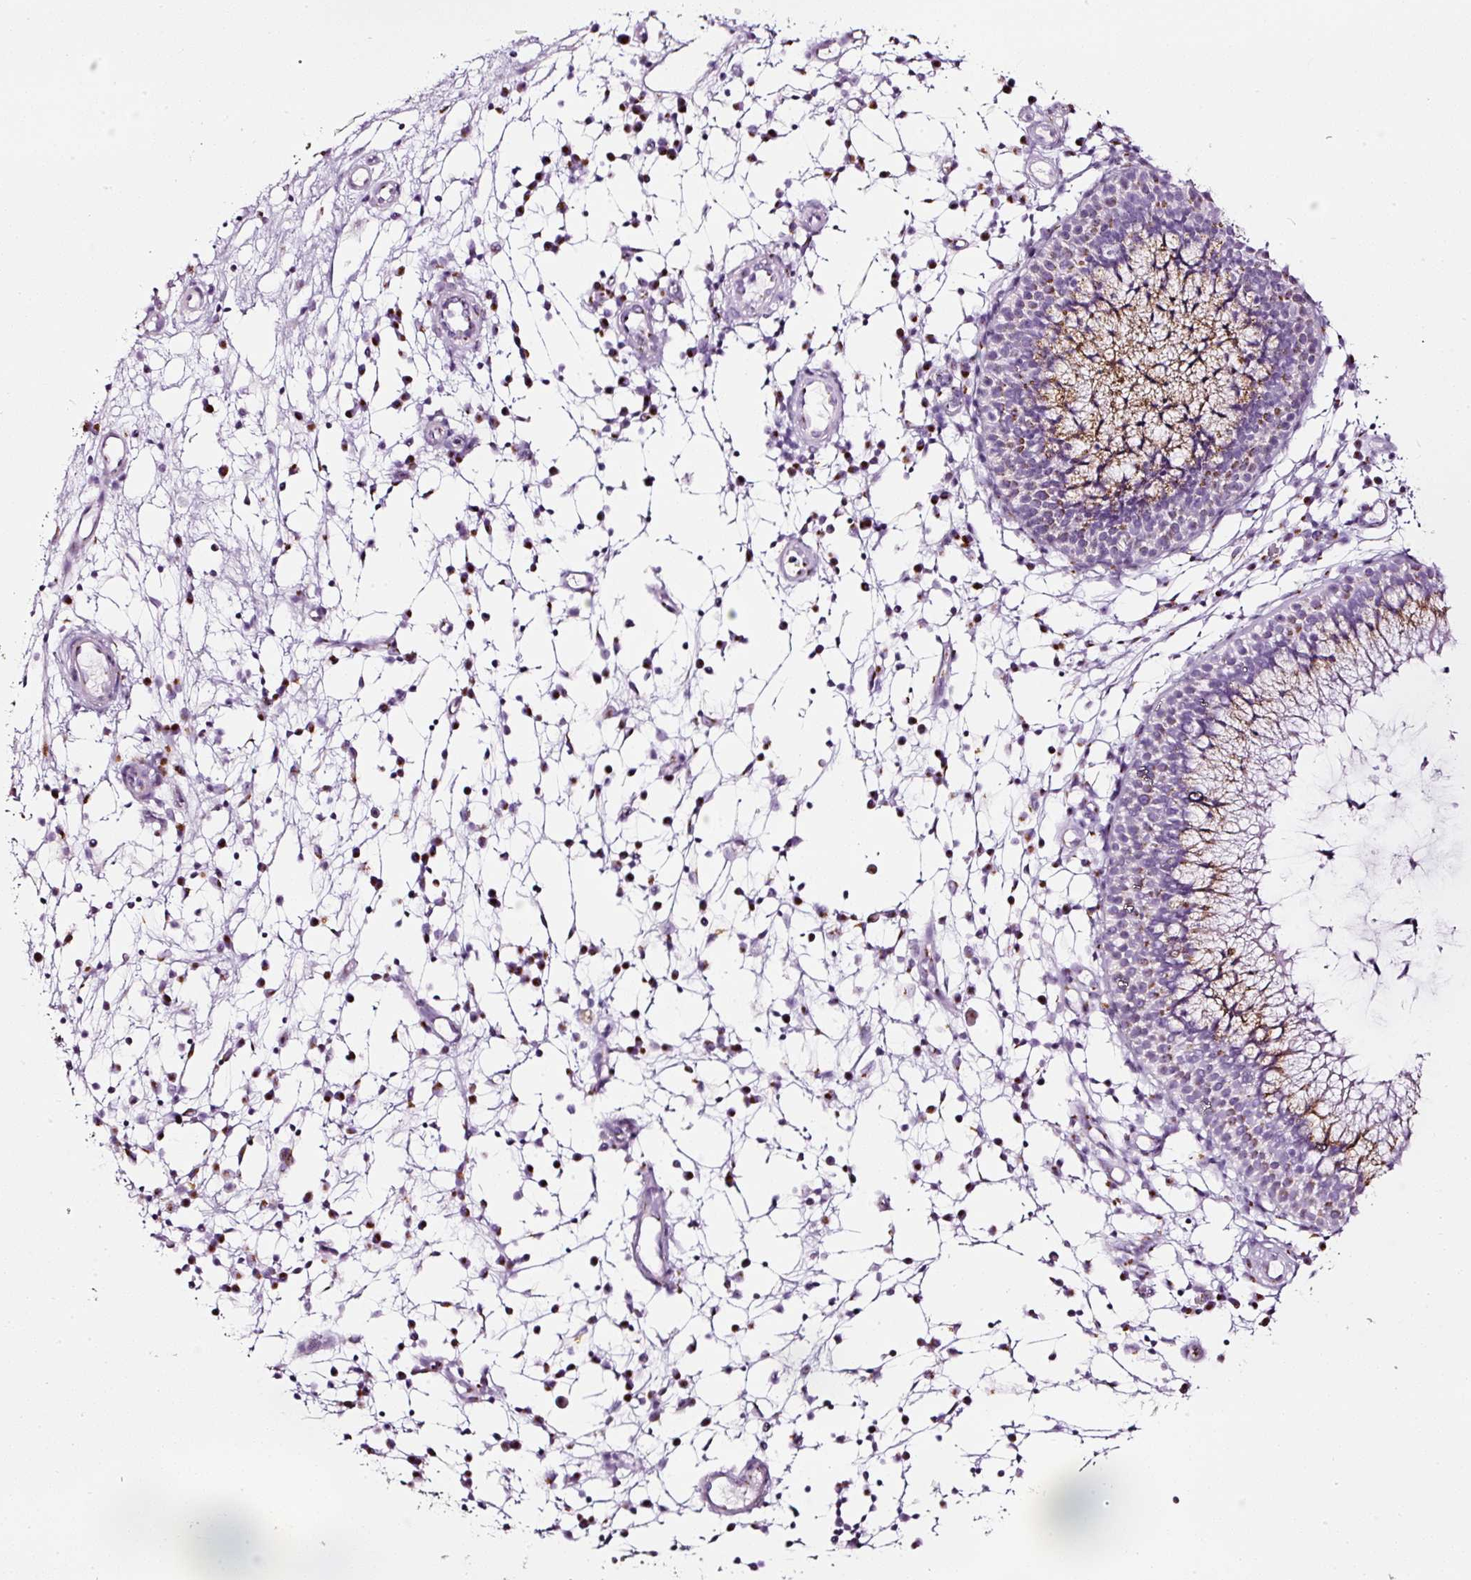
{"staining": {"intensity": "moderate", "quantity": "25%-75%", "location": "cytoplasmic/membranous"}, "tissue": "nasopharynx", "cell_type": "Respiratory epithelial cells", "image_type": "normal", "snomed": [{"axis": "morphology", "description": "Normal tissue, NOS"}, {"axis": "topography", "description": "Nasopharynx"}], "caption": "IHC staining of normal nasopharynx, which exhibits medium levels of moderate cytoplasmic/membranous positivity in about 25%-75% of respiratory epithelial cells indicating moderate cytoplasmic/membranous protein expression. The staining was performed using DAB (3,3'-diaminobenzidine) (brown) for protein detection and nuclei were counterstained in hematoxylin (blue).", "gene": "SDF4", "patient": {"sex": "male", "age": 21}}